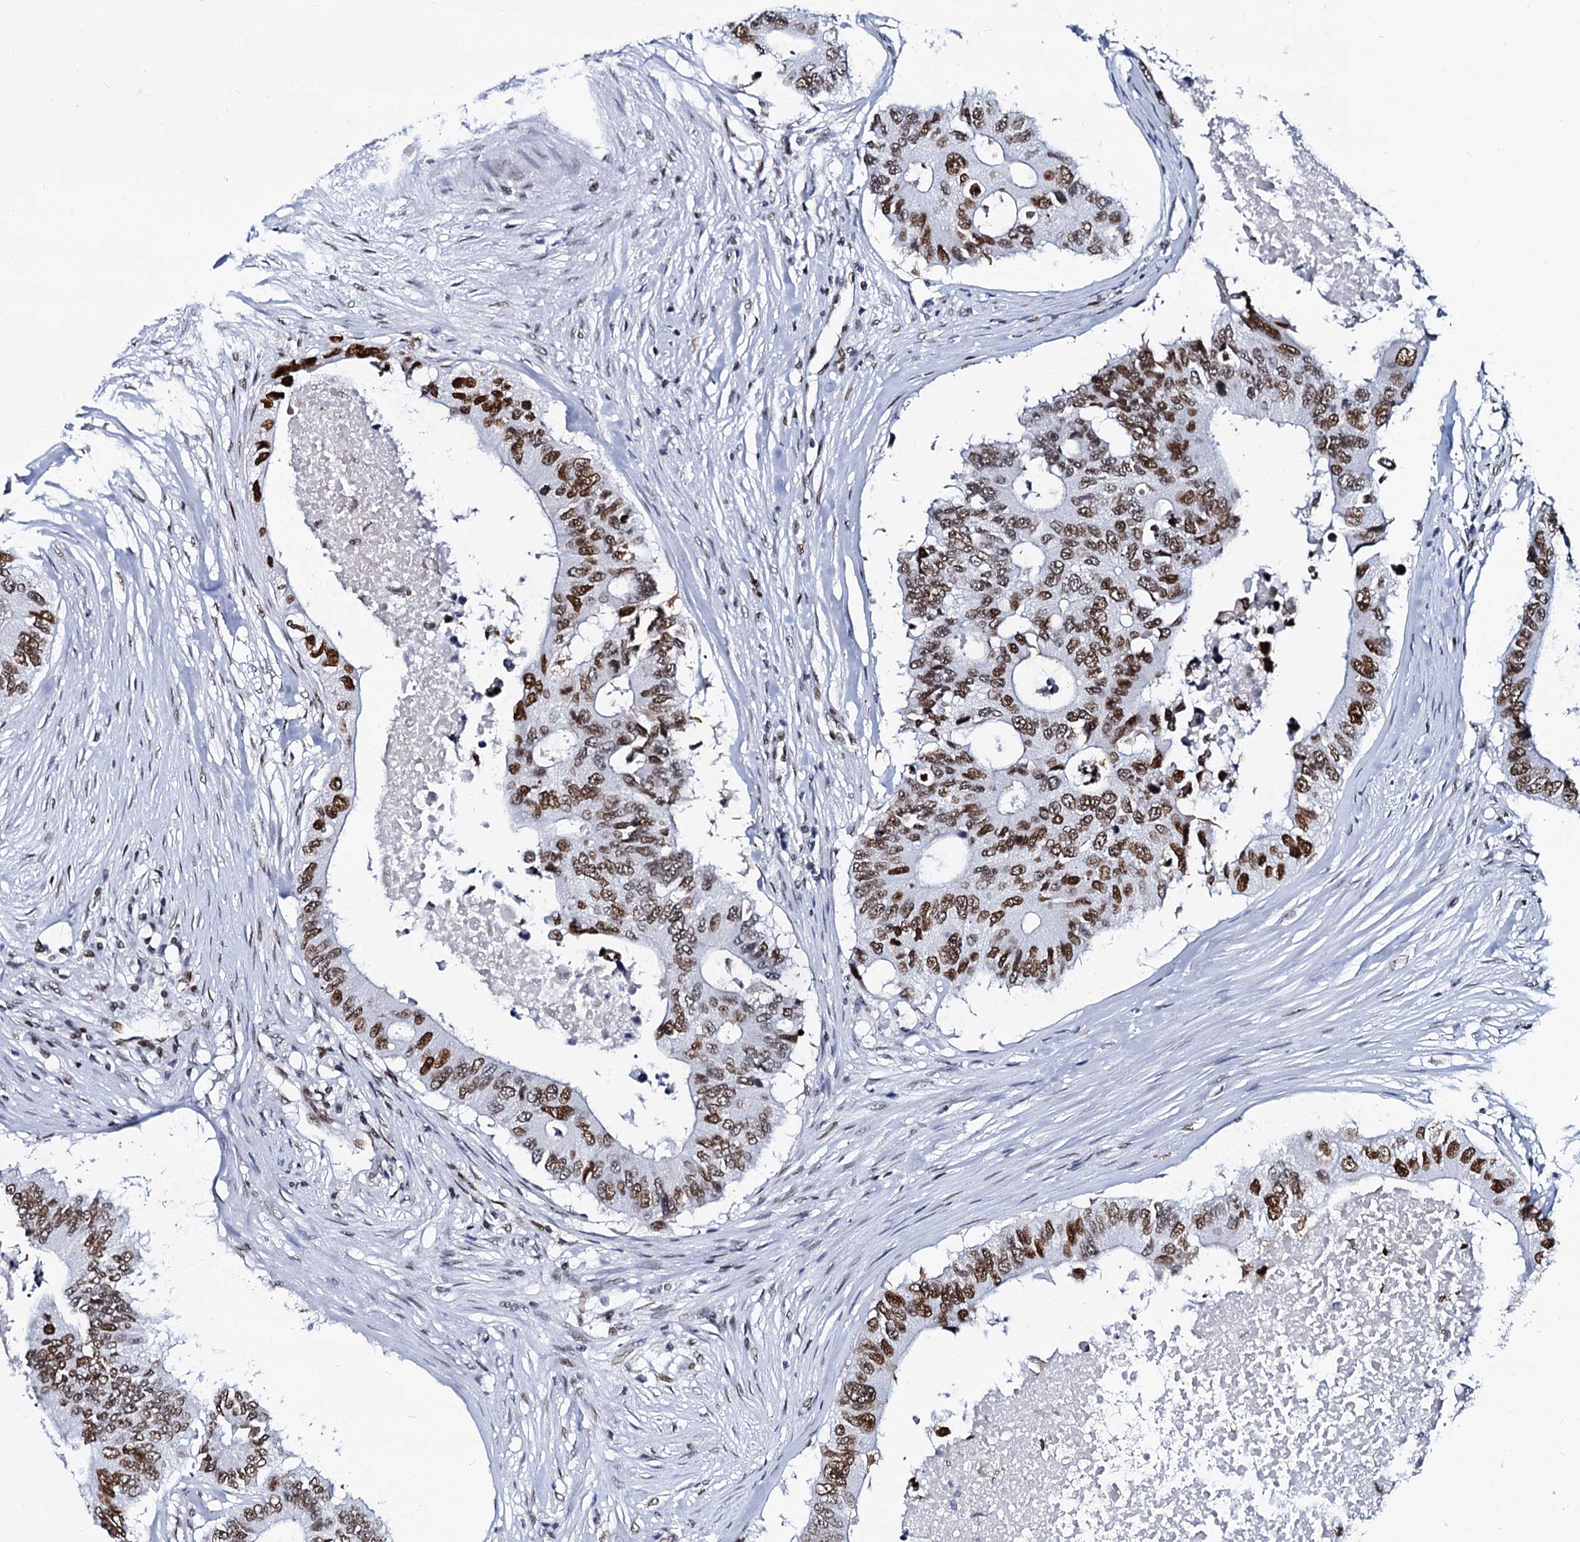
{"staining": {"intensity": "moderate", "quantity": ">75%", "location": "nuclear"}, "tissue": "colorectal cancer", "cell_type": "Tumor cells", "image_type": "cancer", "snomed": [{"axis": "morphology", "description": "Adenocarcinoma, NOS"}, {"axis": "topography", "description": "Colon"}], "caption": "Protein analysis of colorectal cancer tissue shows moderate nuclear expression in approximately >75% of tumor cells.", "gene": "CMAS", "patient": {"sex": "male", "age": 71}}